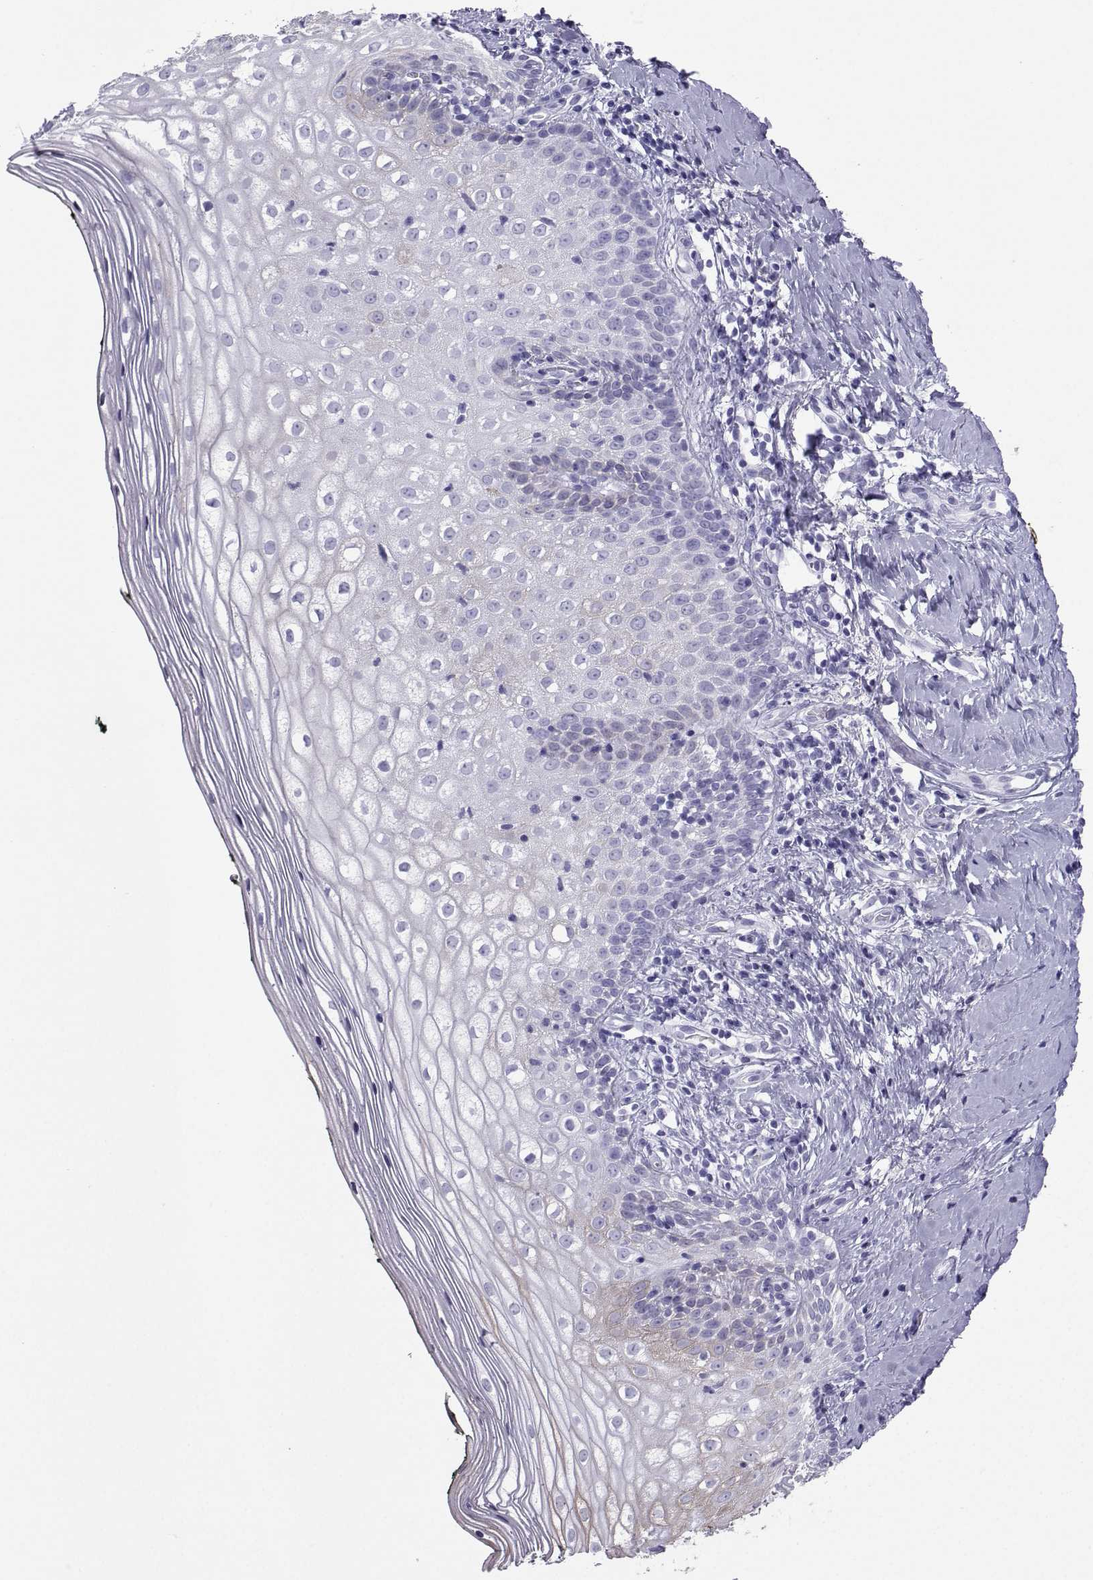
{"staining": {"intensity": "weak", "quantity": "<25%", "location": "cytoplasmic/membranous"}, "tissue": "vagina", "cell_type": "Squamous epithelial cells", "image_type": "normal", "snomed": [{"axis": "morphology", "description": "Normal tissue, NOS"}, {"axis": "topography", "description": "Vagina"}], "caption": "Squamous epithelial cells are negative for protein expression in benign human vagina. Brightfield microscopy of immunohistochemistry stained with DAB (brown) and hematoxylin (blue), captured at high magnification.", "gene": "LORICRIN", "patient": {"sex": "female", "age": 47}}